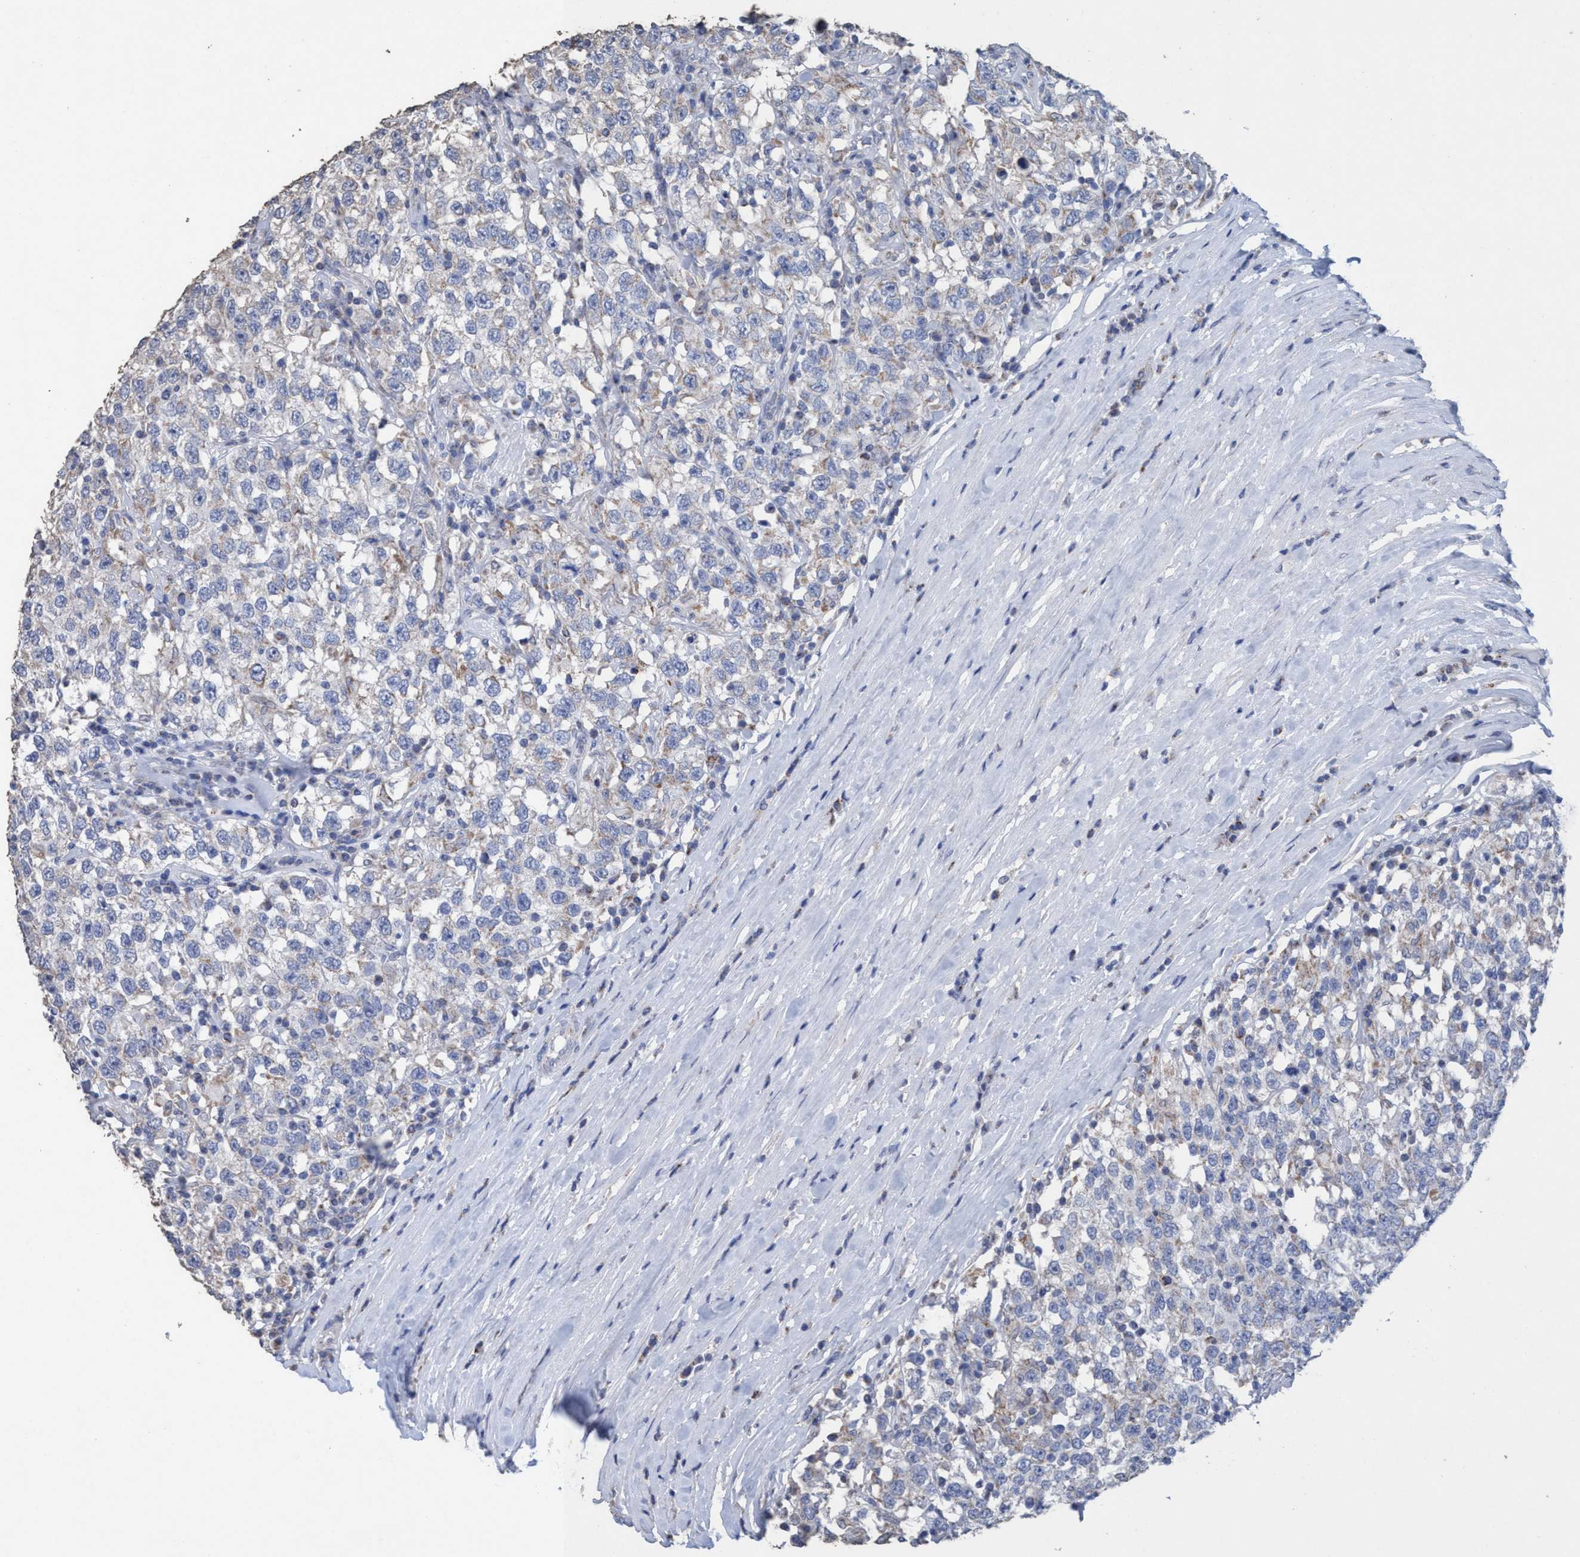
{"staining": {"intensity": "weak", "quantity": "<25%", "location": "cytoplasmic/membranous"}, "tissue": "testis cancer", "cell_type": "Tumor cells", "image_type": "cancer", "snomed": [{"axis": "morphology", "description": "Seminoma, NOS"}, {"axis": "topography", "description": "Testis"}], "caption": "The image demonstrates no staining of tumor cells in testis cancer.", "gene": "RSAD1", "patient": {"sex": "male", "age": 41}}